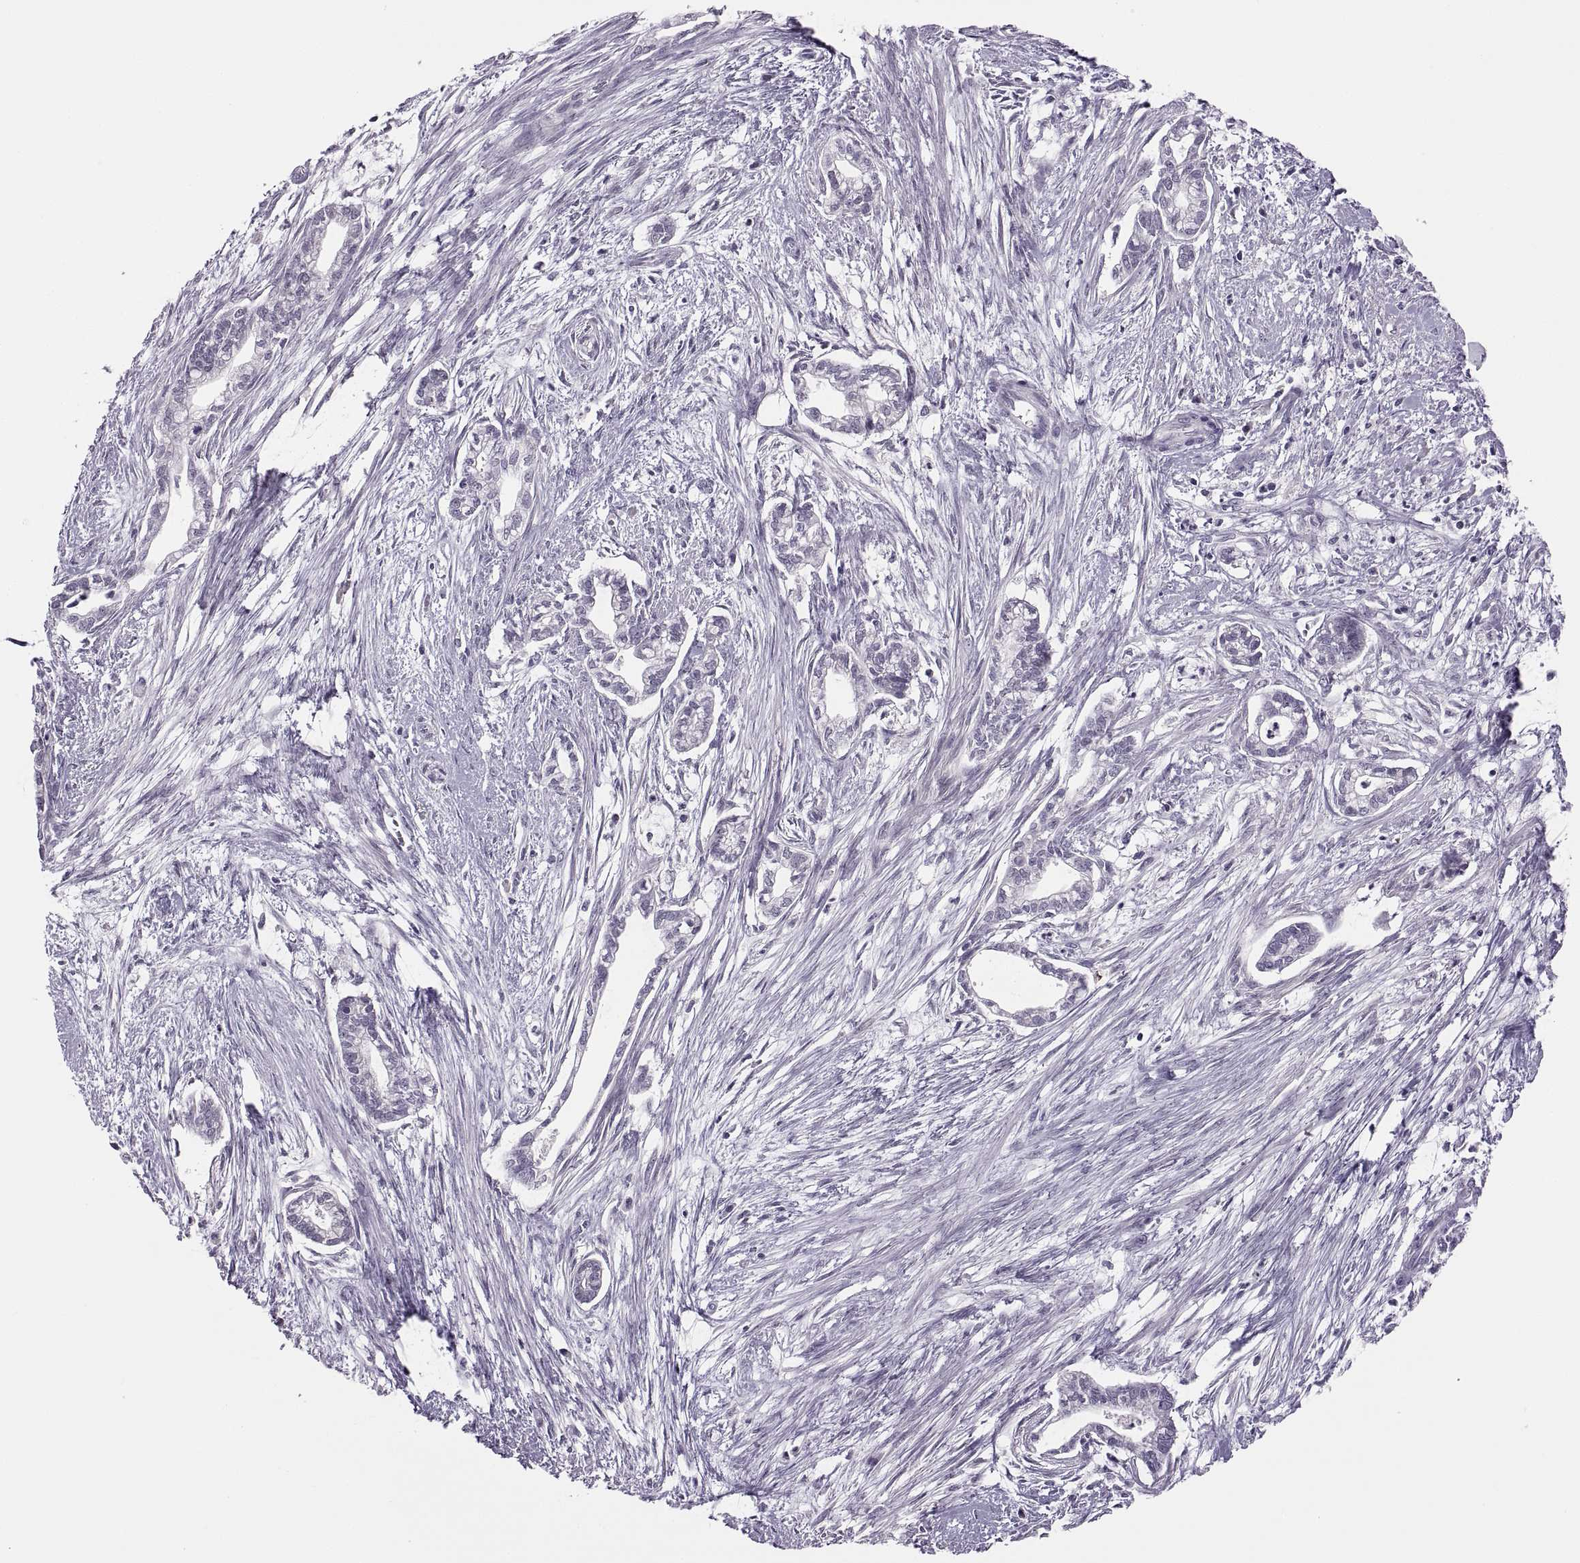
{"staining": {"intensity": "negative", "quantity": "none", "location": "none"}, "tissue": "cervical cancer", "cell_type": "Tumor cells", "image_type": "cancer", "snomed": [{"axis": "morphology", "description": "Adenocarcinoma, NOS"}, {"axis": "topography", "description": "Cervix"}], "caption": "Tumor cells are negative for brown protein staining in cervical cancer.", "gene": "CHCT1", "patient": {"sex": "female", "age": 62}}